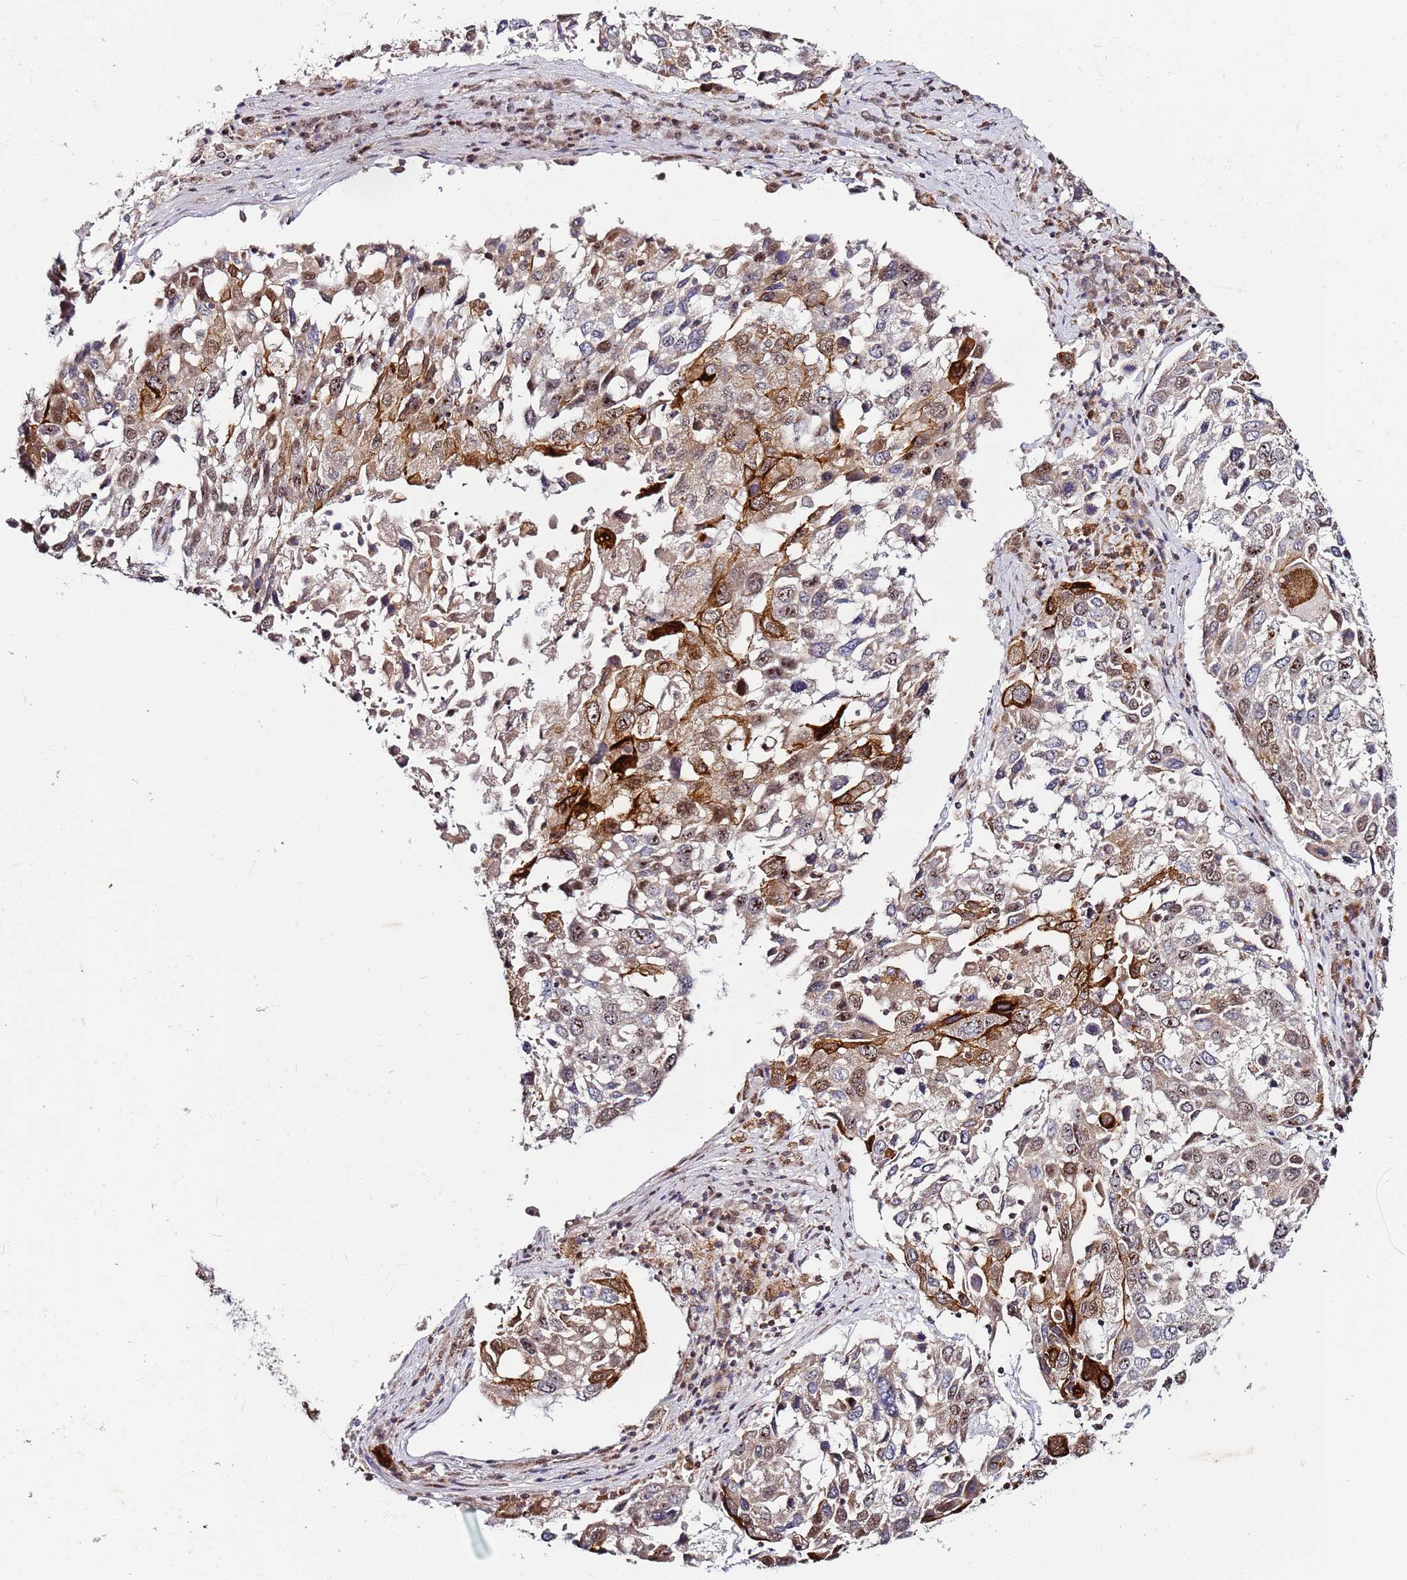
{"staining": {"intensity": "strong", "quantity": "<25%", "location": "cytoplasmic/membranous,nuclear"}, "tissue": "lung cancer", "cell_type": "Tumor cells", "image_type": "cancer", "snomed": [{"axis": "morphology", "description": "Squamous cell carcinoma, NOS"}, {"axis": "topography", "description": "Lung"}], "caption": "Protein positivity by immunohistochemistry exhibits strong cytoplasmic/membranous and nuclear expression in approximately <25% of tumor cells in lung squamous cell carcinoma.", "gene": "TP53AIP1", "patient": {"sex": "male", "age": 65}}